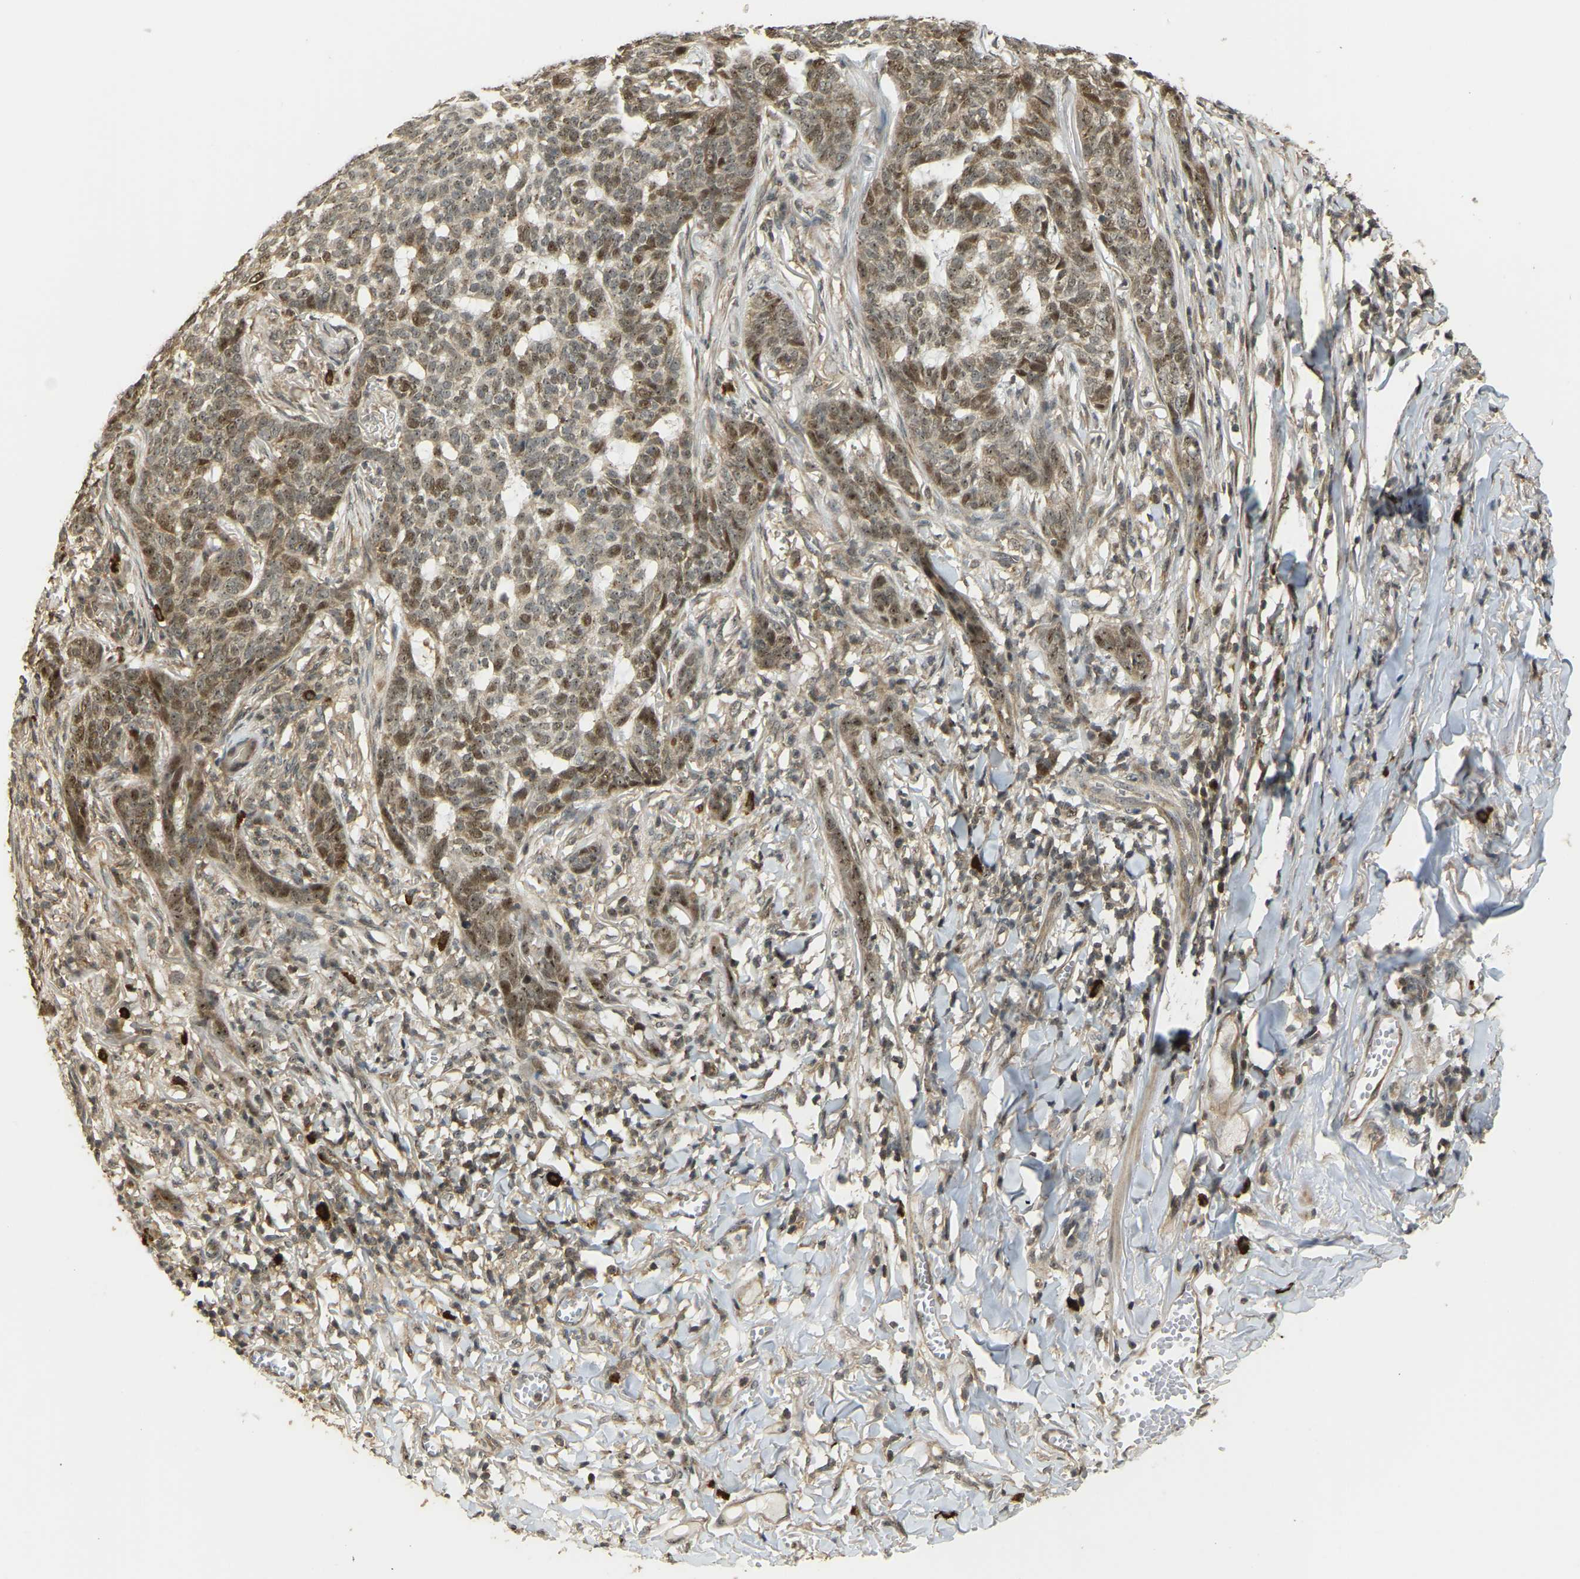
{"staining": {"intensity": "moderate", "quantity": "25%-75%", "location": "nuclear"}, "tissue": "skin cancer", "cell_type": "Tumor cells", "image_type": "cancer", "snomed": [{"axis": "morphology", "description": "Basal cell carcinoma"}, {"axis": "topography", "description": "Skin"}], "caption": "About 25%-75% of tumor cells in human basal cell carcinoma (skin) reveal moderate nuclear protein expression as visualized by brown immunohistochemical staining.", "gene": "BRF2", "patient": {"sex": "male", "age": 85}}